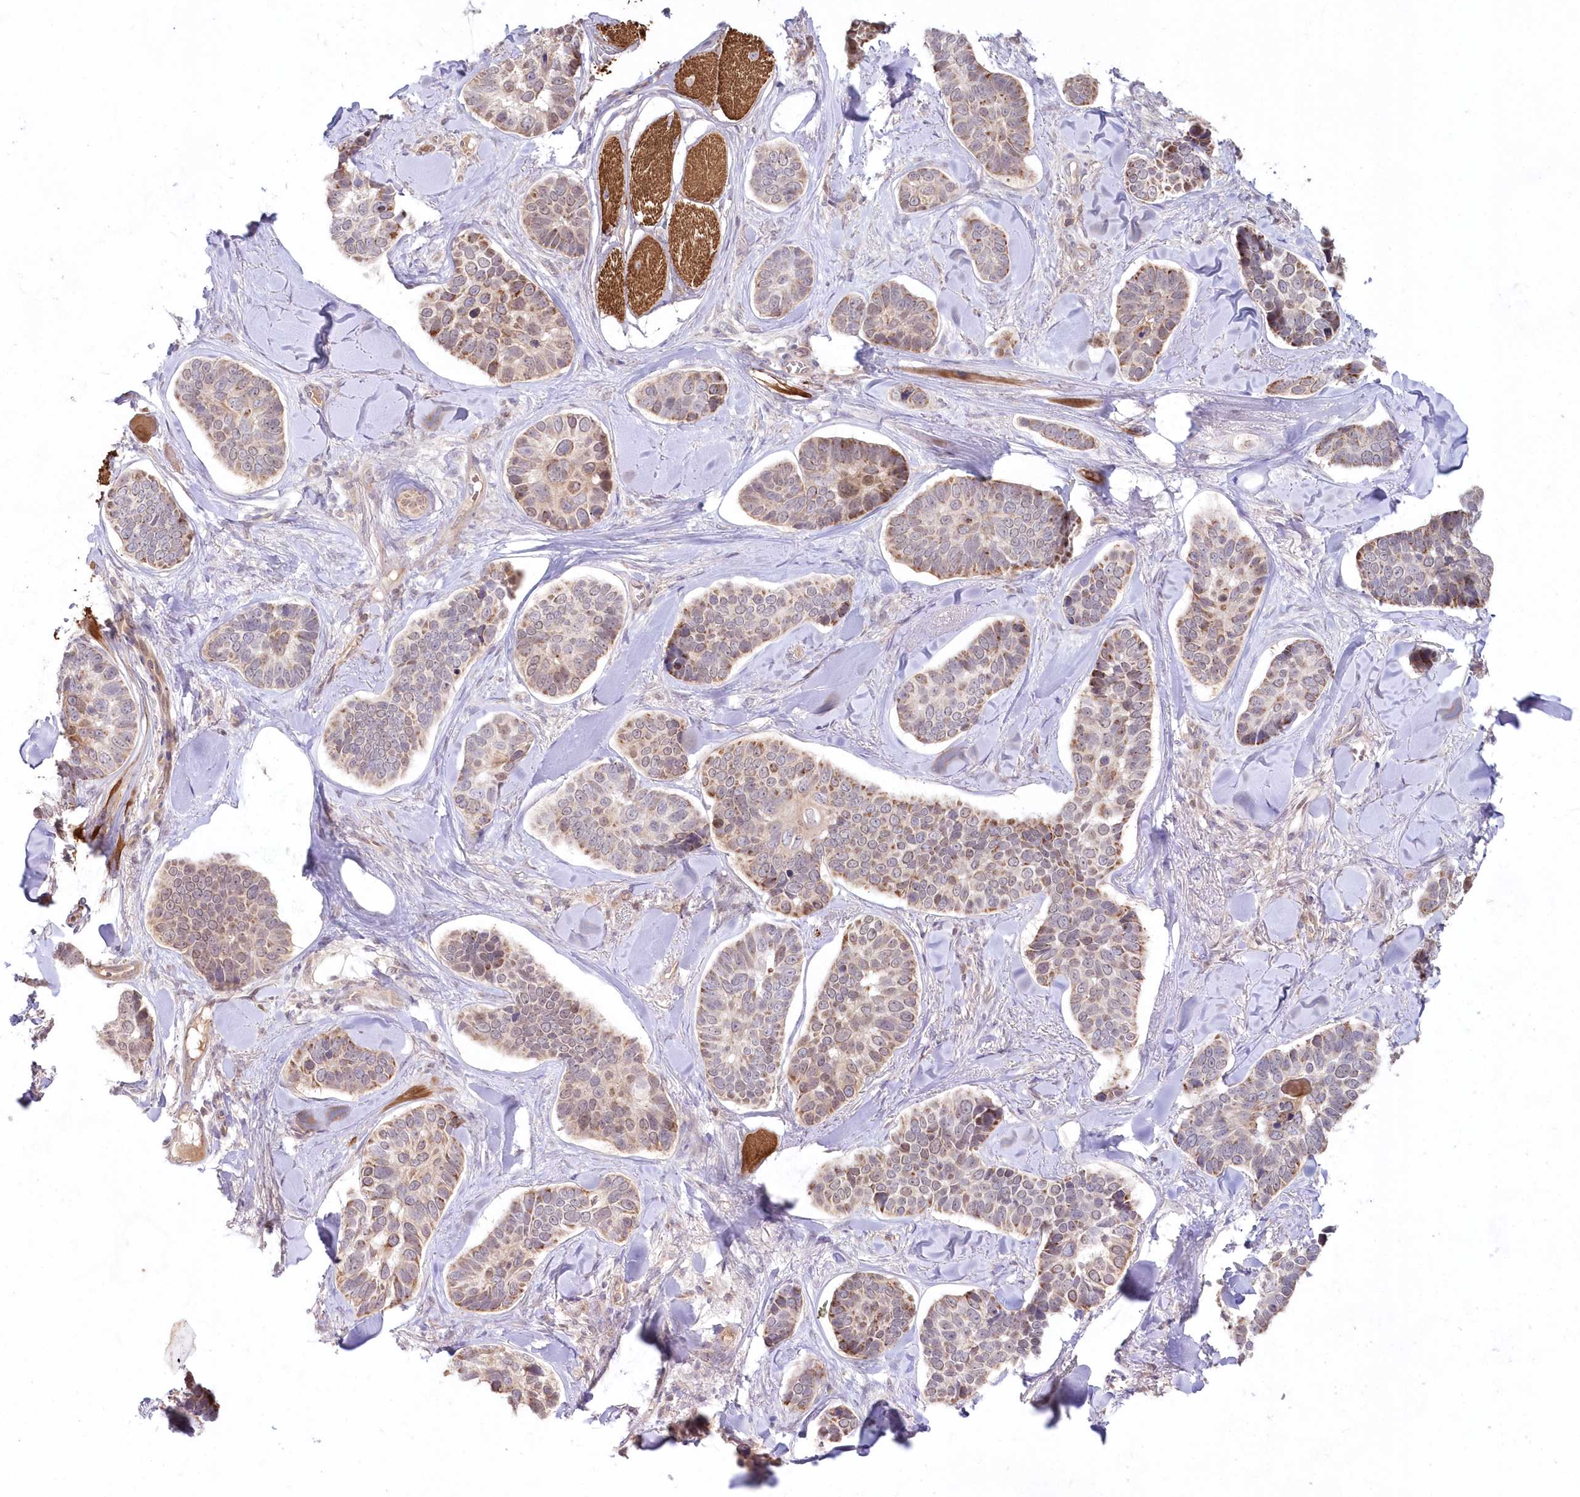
{"staining": {"intensity": "moderate", "quantity": "<25%", "location": "cytoplasmic/membranous"}, "tissue": "skin cancer", "cell_type": "Tumor cells", "image_type": "cancer", "snomed": [{"axis": "morphology", "description": "Basal cell carcinoma"}, {"axis": "topography", "description": "Skin"}], "caption": "An image of human basal cell carcinoma (skin) stained for a protein displays moderate cytoplasmic/membranous brown staining in tumor cells.", "gene": "IMPA1", "patient": {"sex": "male", "age": 62}}